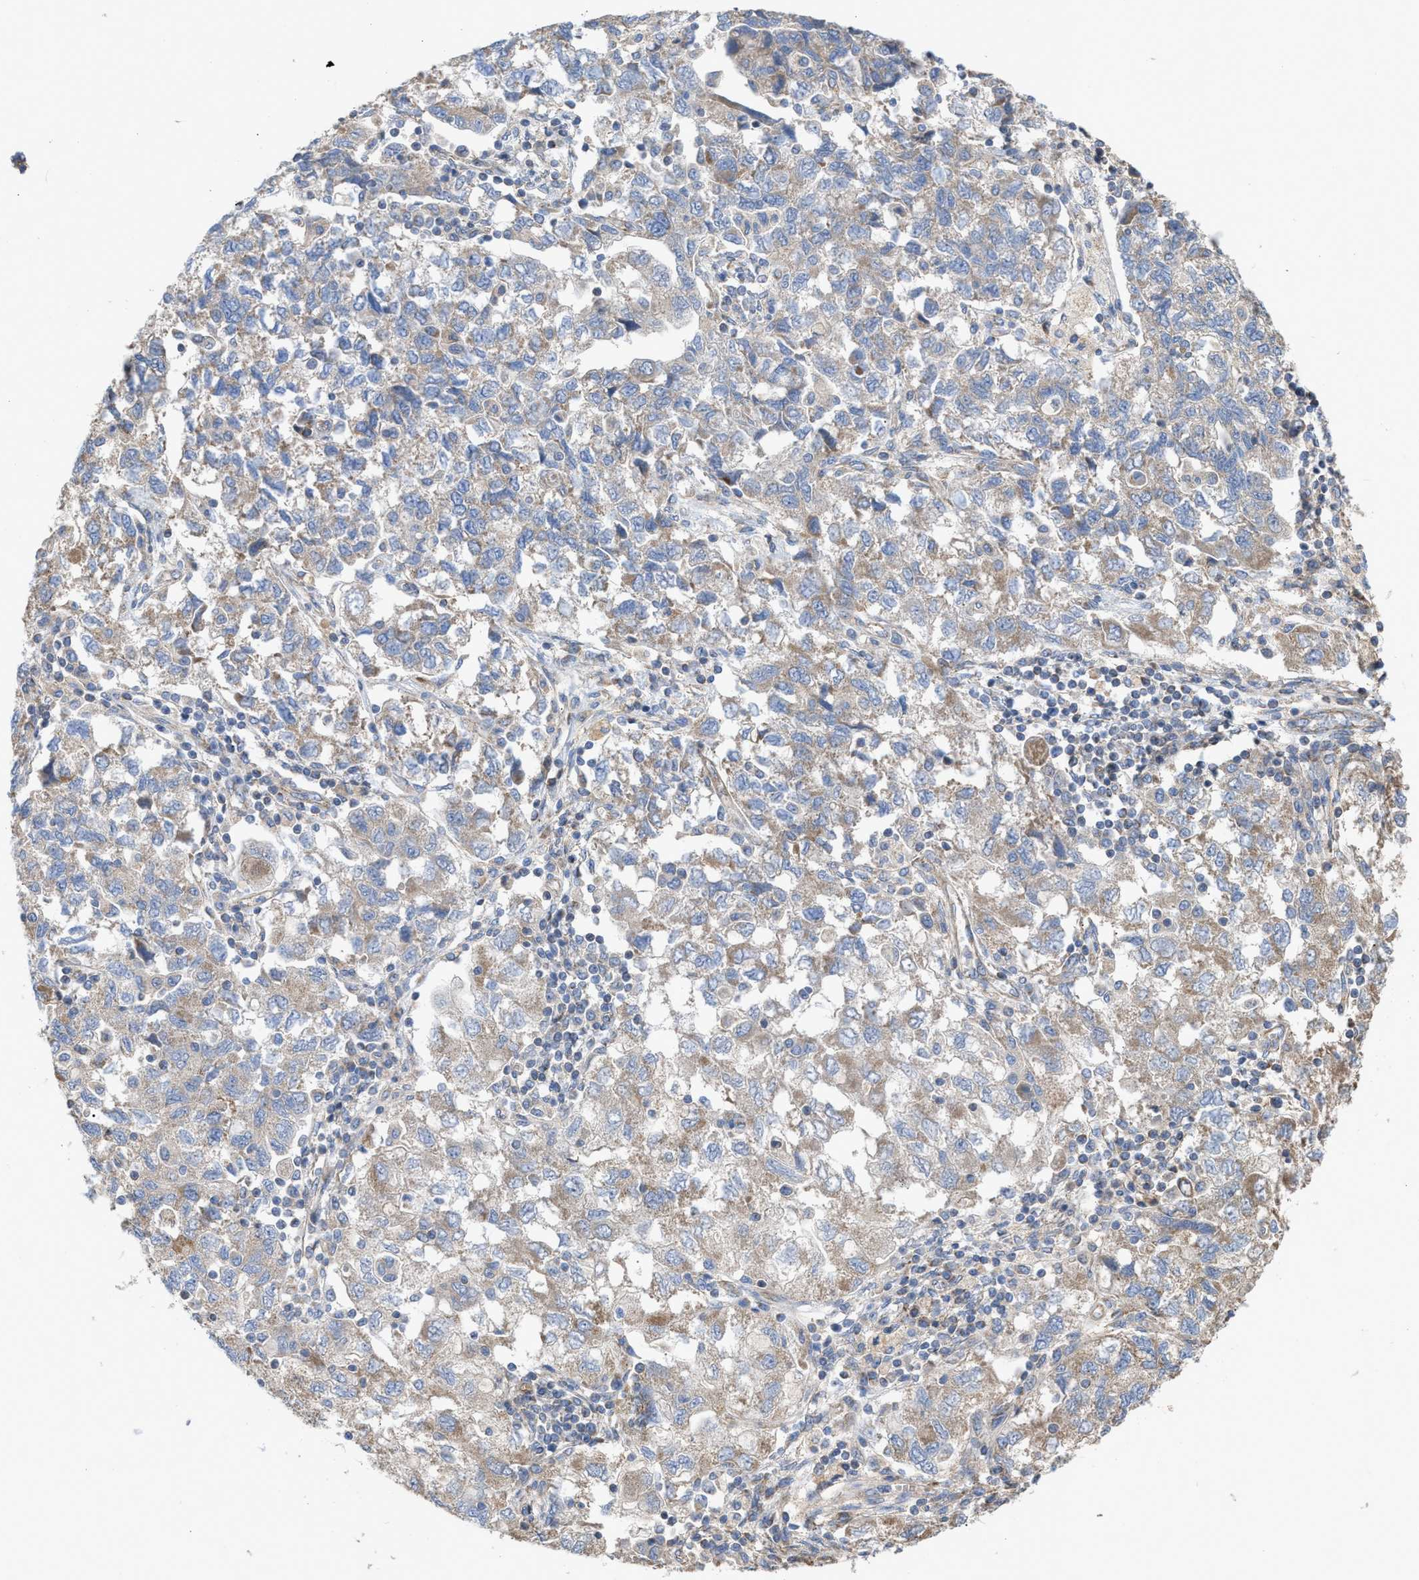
{"staining": {"intensity": "weak", "quantity": "<25%", "location": "cytoplasmic/membranous"}, "tissue": "ovarian cancer", "cell_type": "Tumor cells", "image_type": "cancer", "snomed": [{"axis": "morphology", "description": "Carcinoma, NOS"}, {"axis": "morphology", "description": "Cystadenocarcinoma, serous, NOS"}, {"axis": "topography", "description": "Ovary"}], "caption": "This is an immunohistochemistry (IHC) micrograph of human ovarian serous cystadenocarcinoma. There is no positivity in tumor cells.", "gene": "OXSM", "patient": {"sex": "female", "age": 69}}